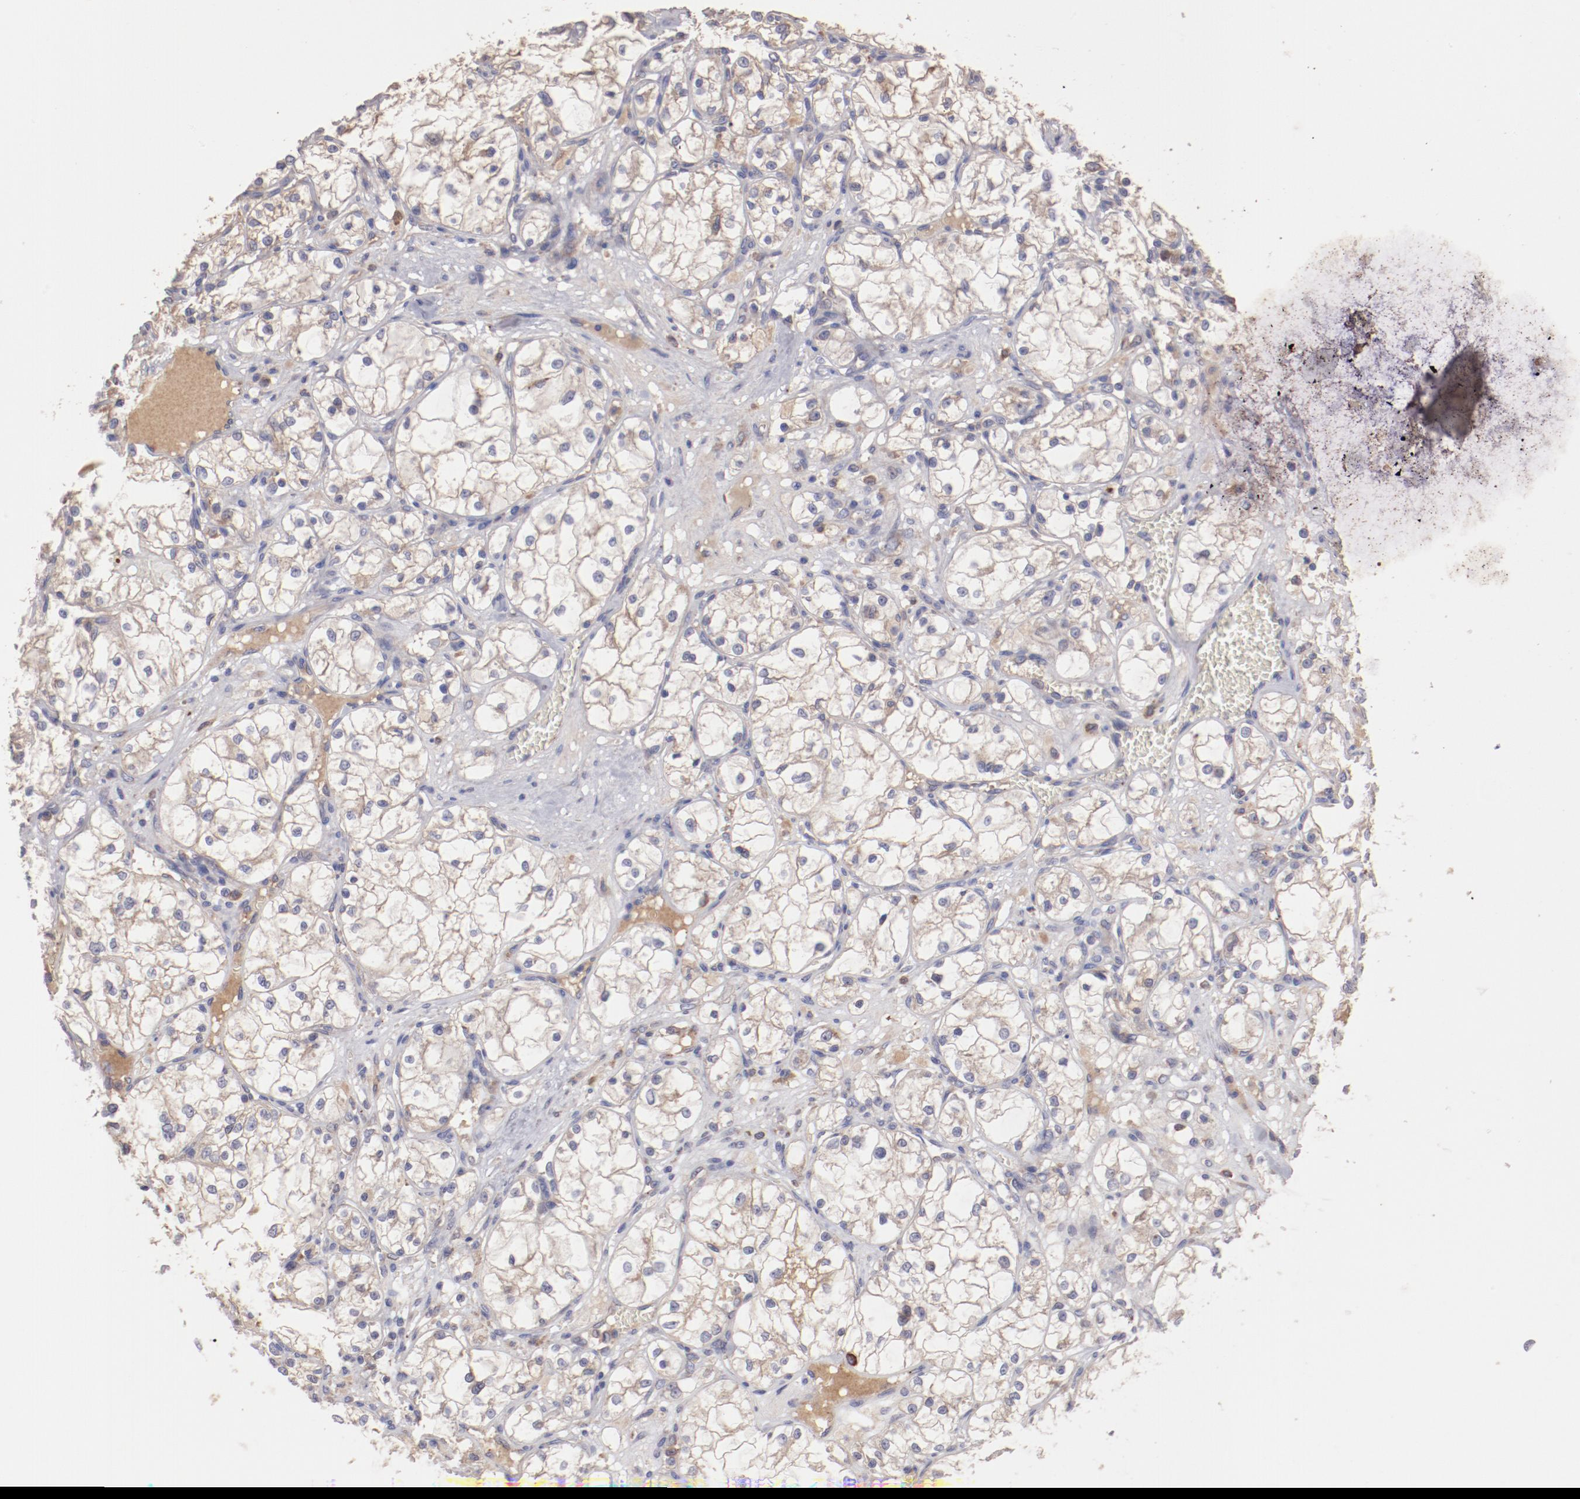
{"staining": {"intensity": "weak", "quantity": ">75%", "location": "cytoplasmic/membranous"}, "tissue": "renal cancer", "cell_type": "Tumor cells", "image_type": "cancer", "snomed": [{"axis": "morphology", "description": "Adenocarcinoma, NOS"}, {"axis": "topography", "description": "Kidney"}], "caption": "This photomicrograph displays immunohistochemistry (IHC) staining of human renal cancer (adenocarcinoma), with low weak cytoplasmic/membranous expression in about >75% of tumor cells.", "gene": "NFKBIE", "patient": {"sex": "male", "age": 61}}